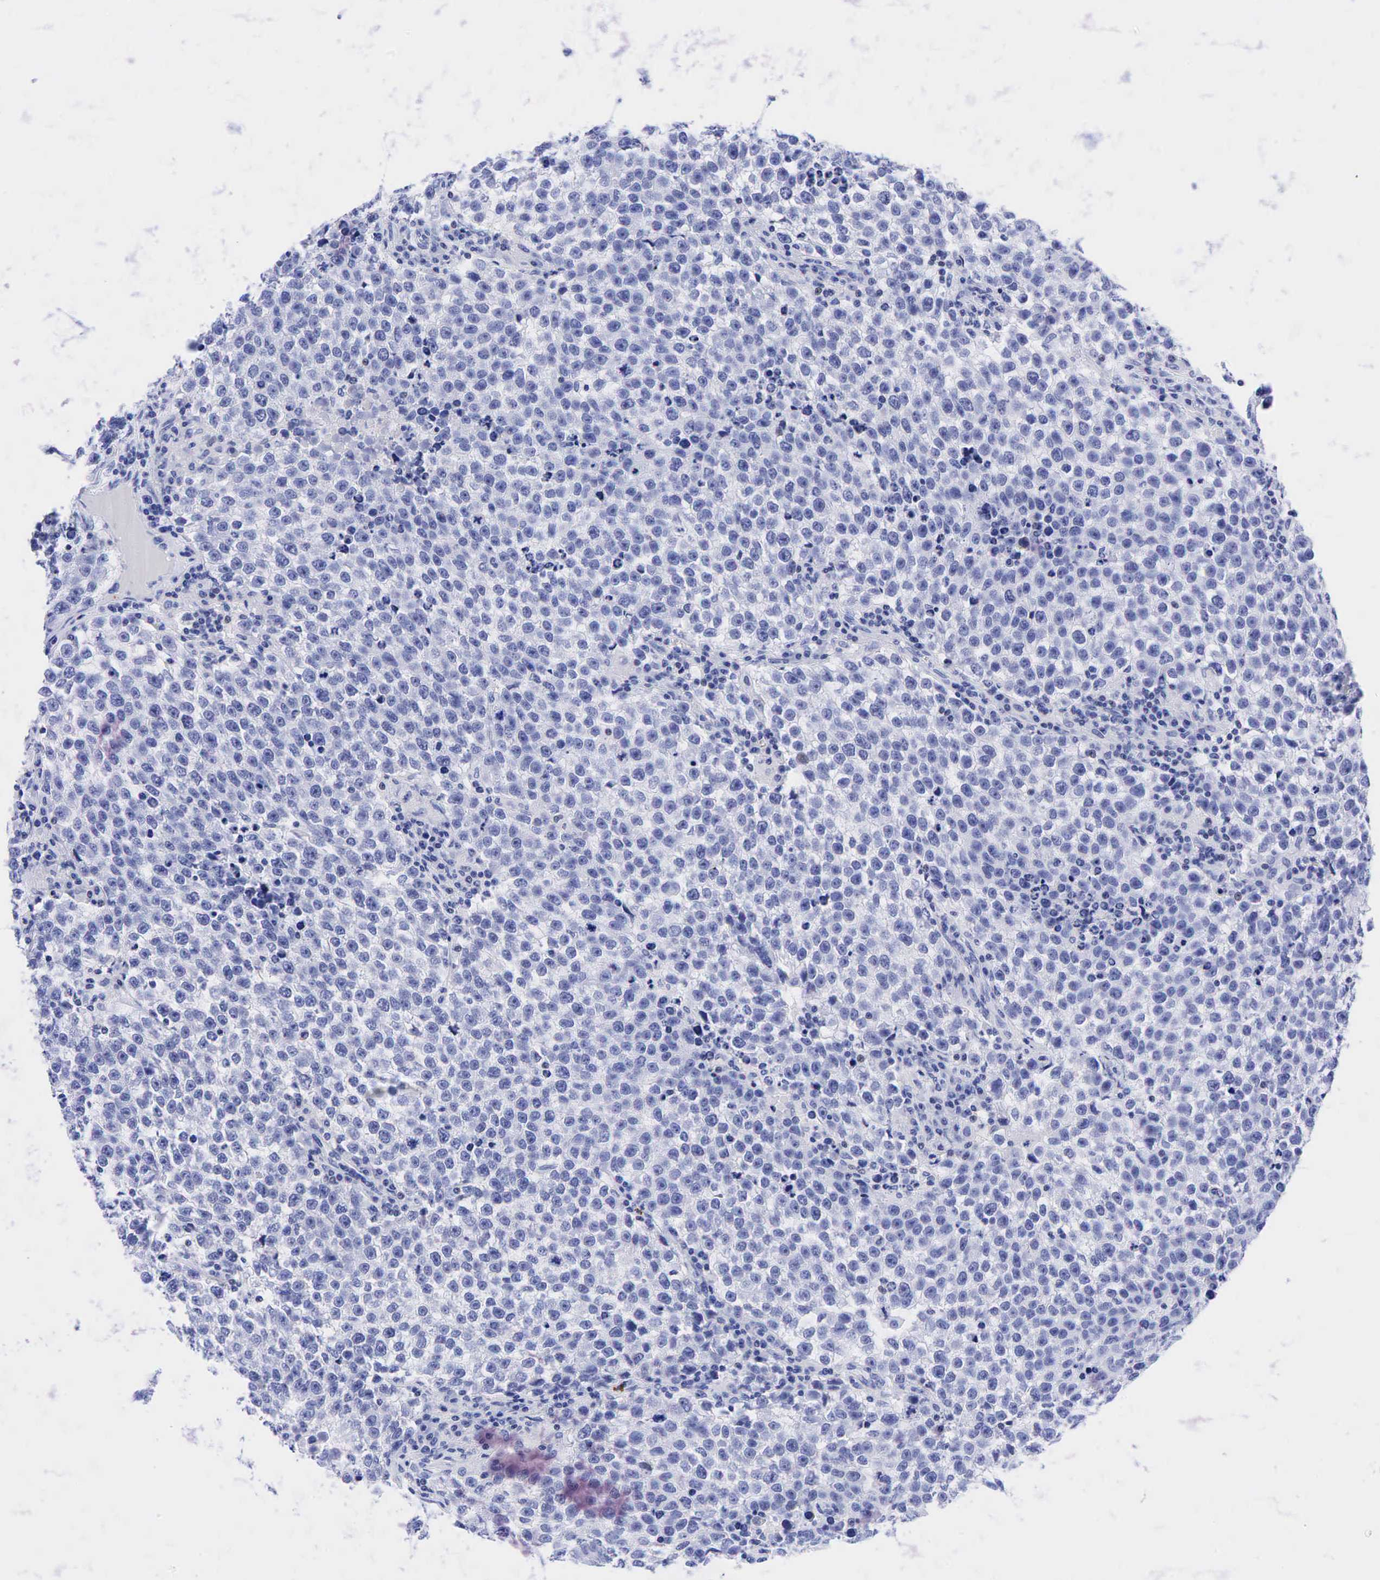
{"staining": {"intensity": "negative", "quantity": "none", "location": "none"}, "tissue": "testis cancer", "cell_type": "Tumor cells", "image_type": "cancer", "snomed": [{"axis": "morphology", "description": "Seminoma, NOS"}, {"axis": "topography", "description": "Testis"}], "caption": "IHC photomicrograph of neoplastic tissue: testis cancer stained with DAB shows no significant protein positivity in tumor cells.", "gene": "FUT4", "patient": {"sex": "male", "age": 36}}